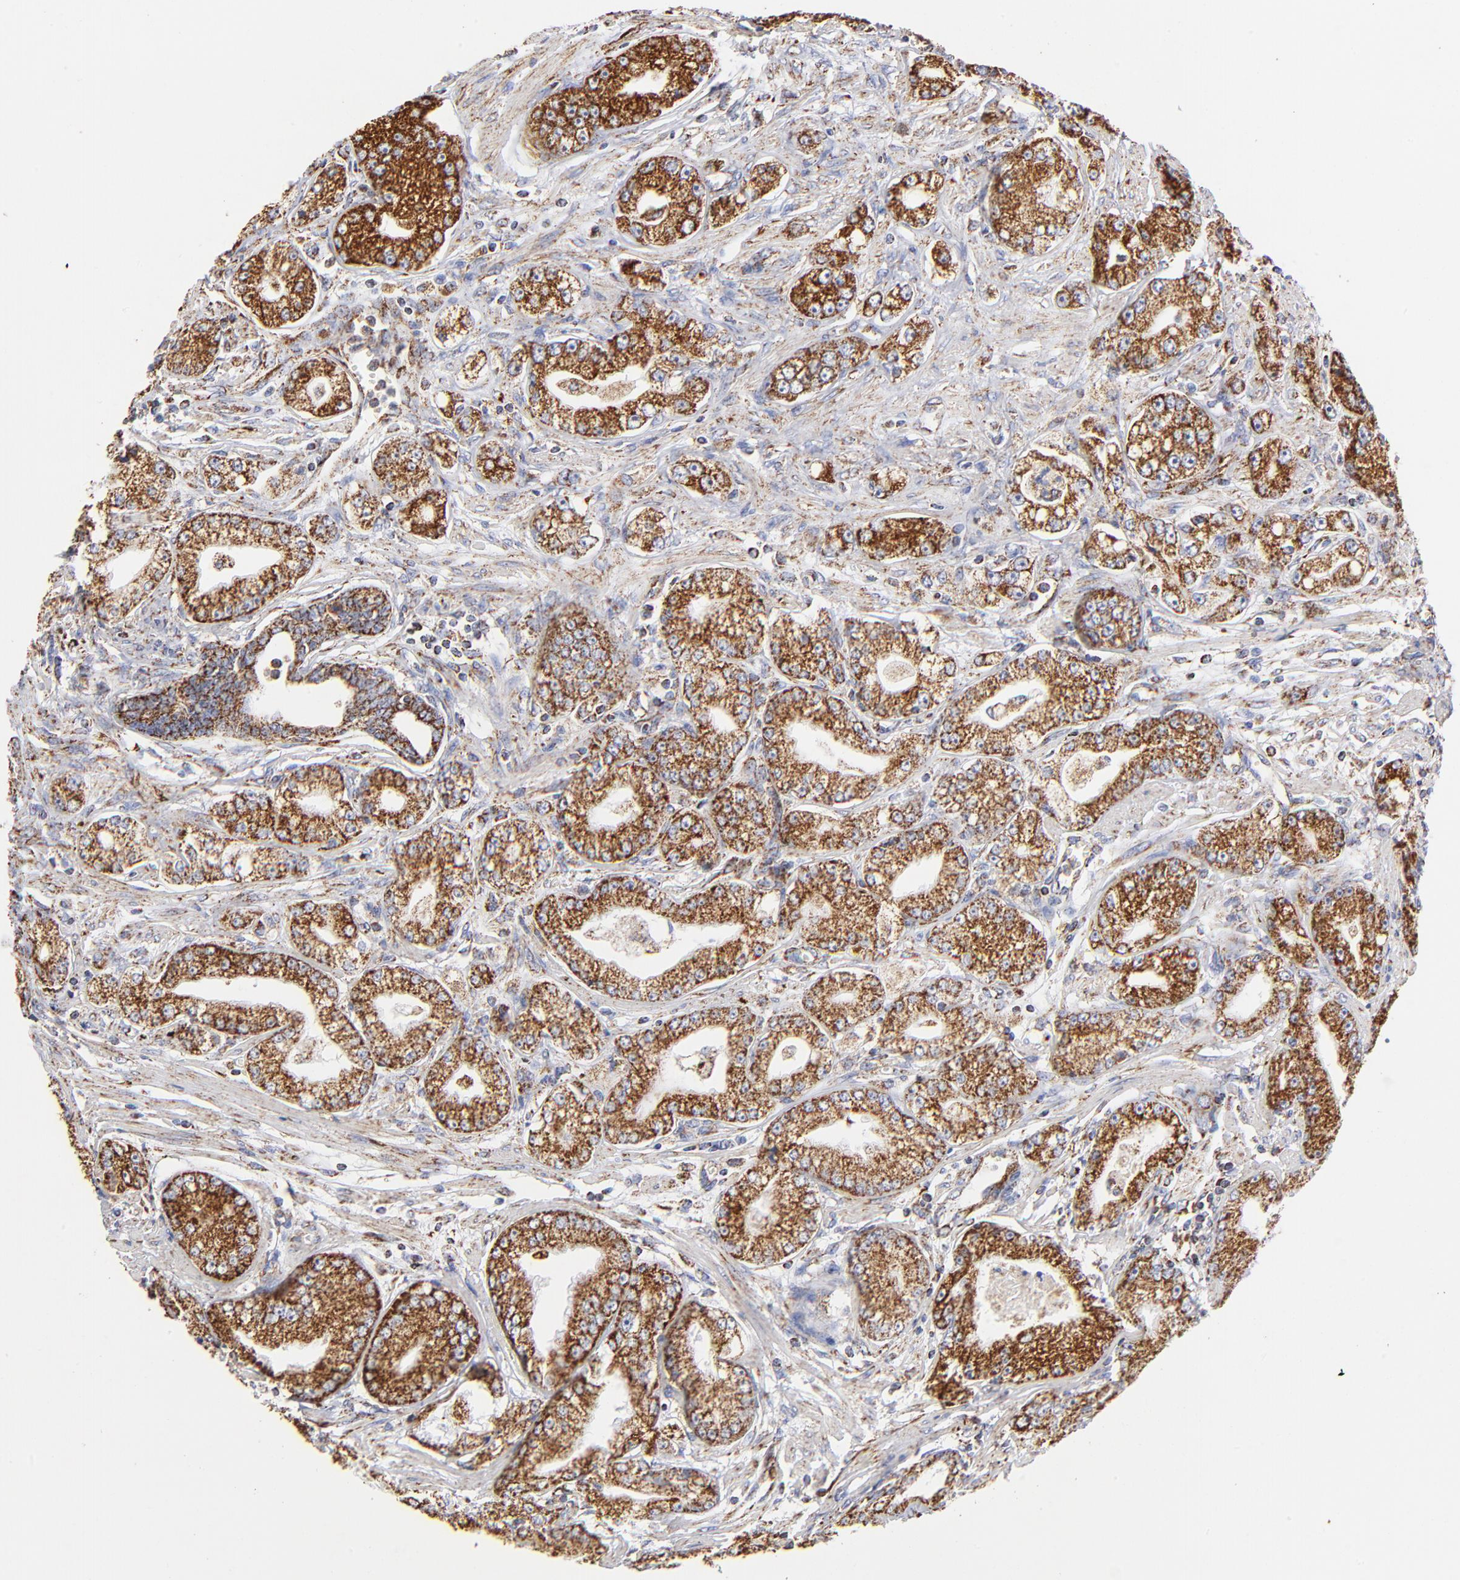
{"staining": {"intensity": "strong", "quantity": ">75%", "location": "cytoplasmic/membranous"}, "tissue": "prostate cancer", "cell_type": "Tumor cells", "image_type": "cancer", "snomed": [{"axis": "morphology", "description": "Adenocarcinoma, Medium grade"}, {"axis": "topography", "description": "Prostate"}], "caption": "The photomicrograph displays a brown stain indicating the presence of a protein in the cytoplasmic/membranous of tumor cells in prostate cancer (adenocarcinoma (medium-grade)).", "gene": "PHB1", "patient": {"sex": "male", "age": 72}}